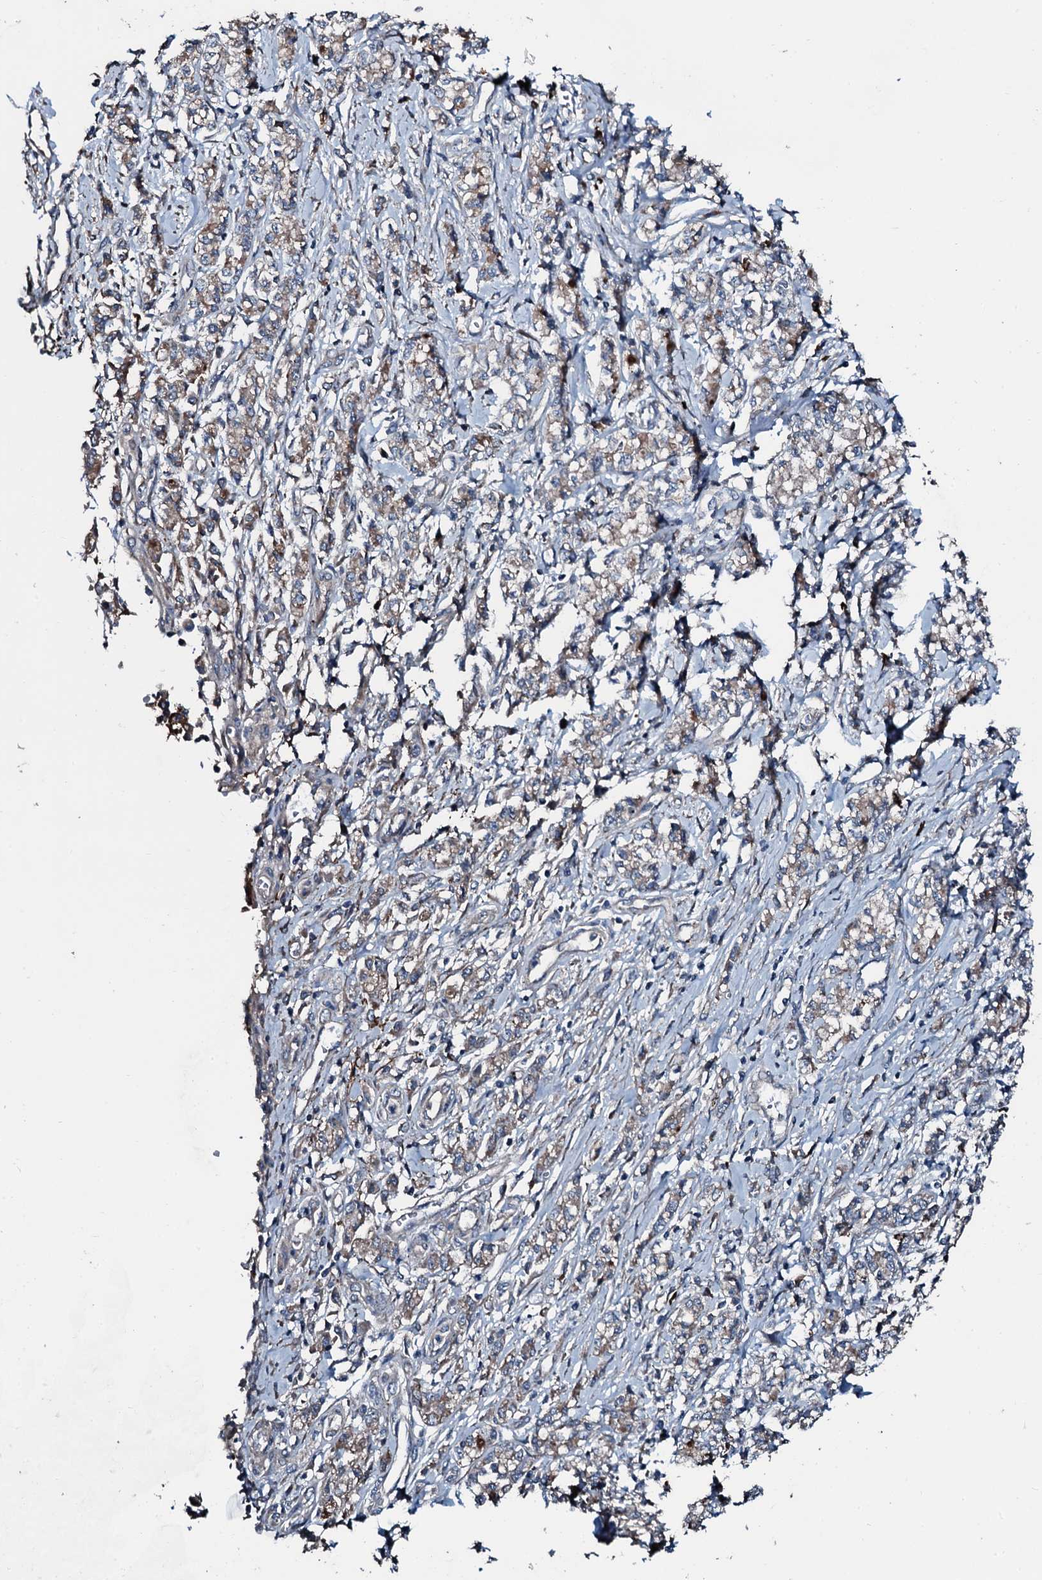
{"staining": {"intensity": "weak", "quantity": "25%-75%", "location": "cytoplasmic/membranous"}, "tissue": "stomach cancer", "cell_type": "Tumor cells", "image_type": "cancer", "snomed": [{"axis": "morphology", "description": "Adenocarcinoma, NOS"}, {"axis": "topography", "description": "Stomach"}], "caption": "Immunohistochemistry (DAB) staining of stomach cancer (adenocarcinoma) shows weak cytoplasmic/membranous protein positivity in about 25%-75% of tumor cells.", "gene": "AARS1", "patient": {"sex": "female", "age": 76}}